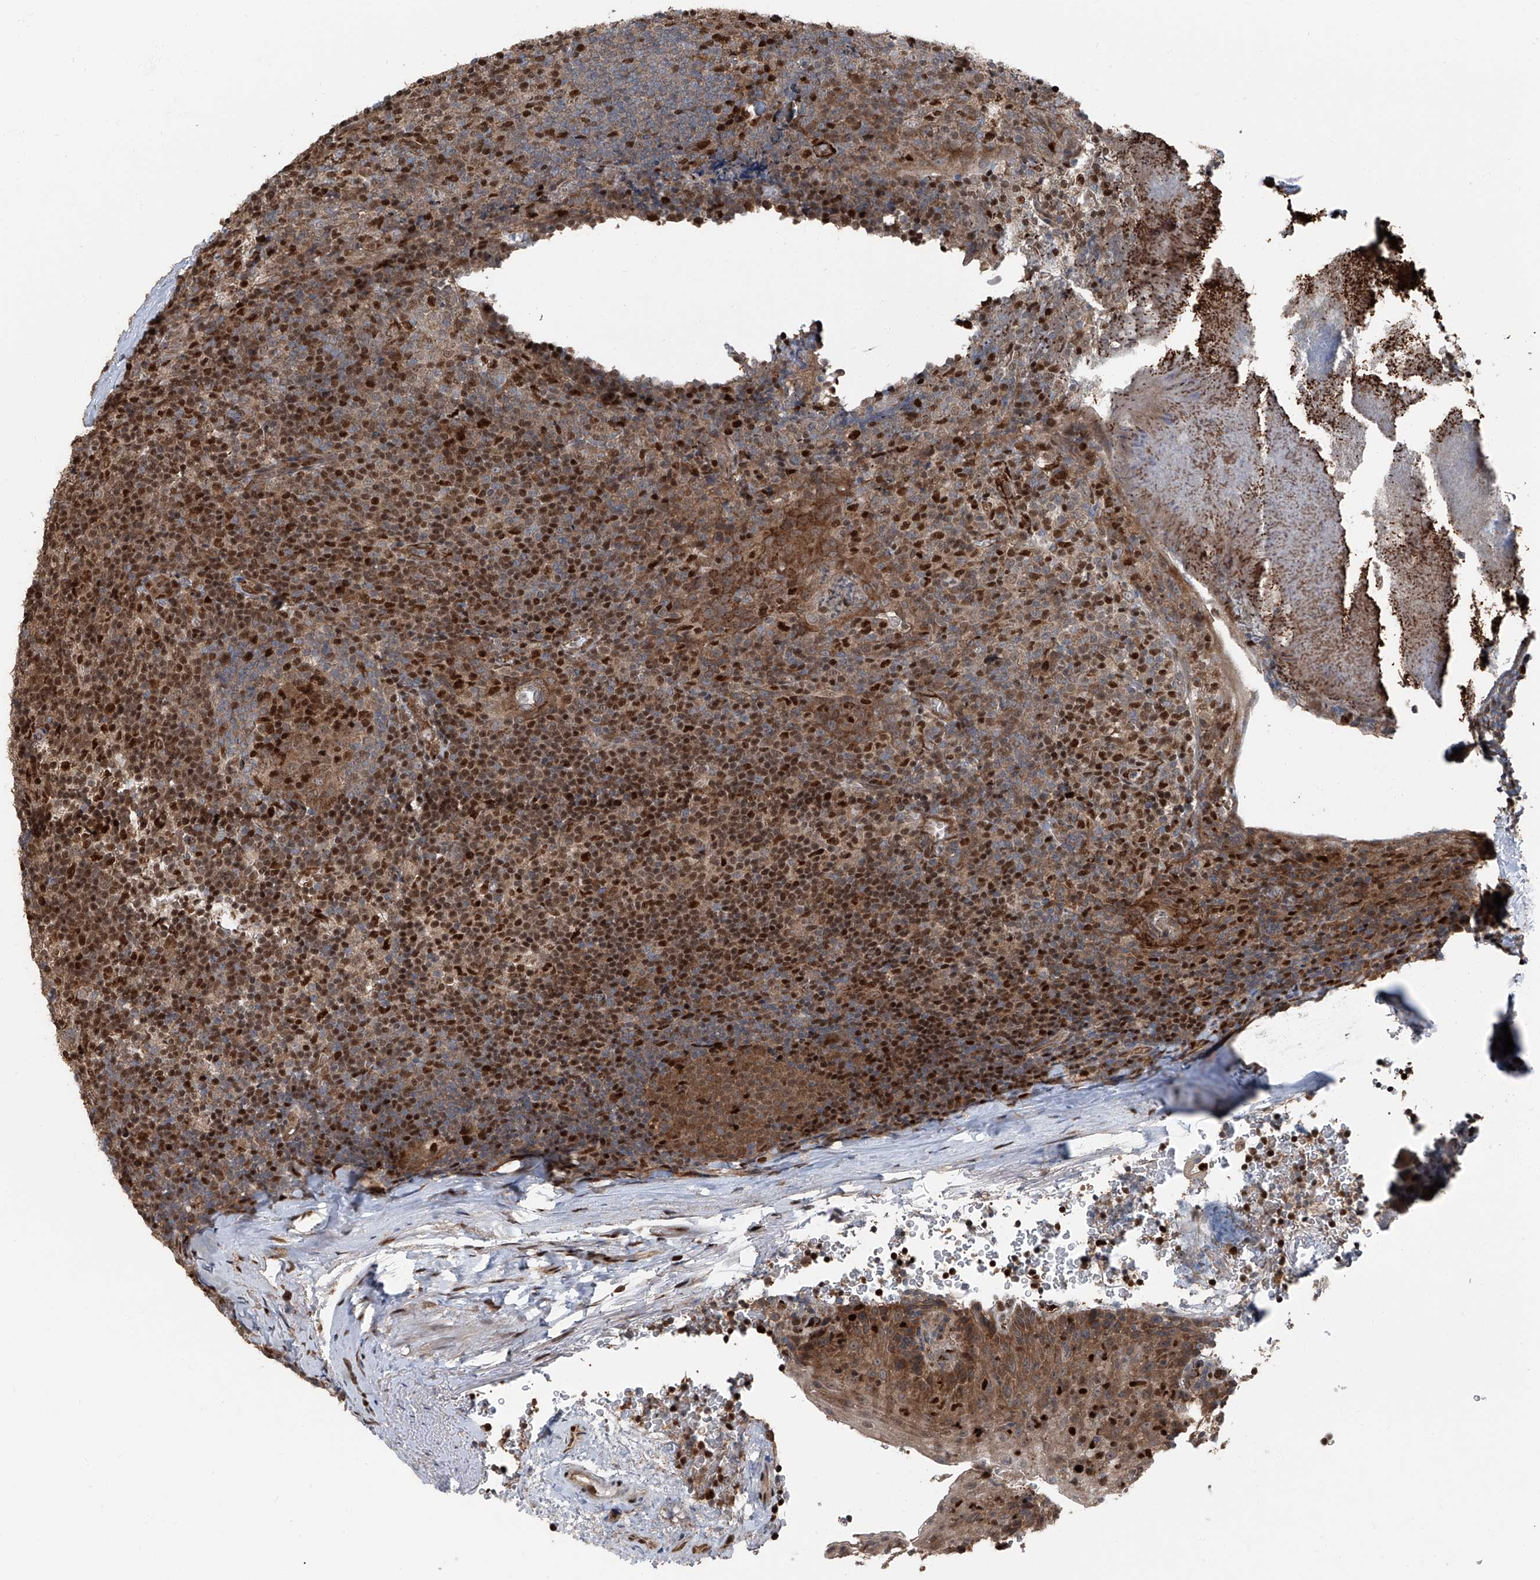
{"staining": {"intensity": "moderate", "quantity": ">75%", "location": "cytoplasmic/membranous,nuclear"}, "tissue": "tonsil", "cell_type": "Germinal center cells", "image_type": "normal", "snomed": [{"axis": "morphology", "description": "Normal tissue, NOS"}, {"axis": "topography", "description": "Tonsil"}], "caption": "Immunohistochemistry (IHC) of benign tonsil reveals medium levels of moderate cytoplasmic/membranous,nuclear positivity in approximately >75% of germinal center cells. The staining was performed using DAB (3,3'-diaminobenzidine), with brown indicating positive protein expression. Nuclei are stained blue with hematoxylin.", "gene": "FKBP5", "patient": {"sex": "male", "age": 37}}